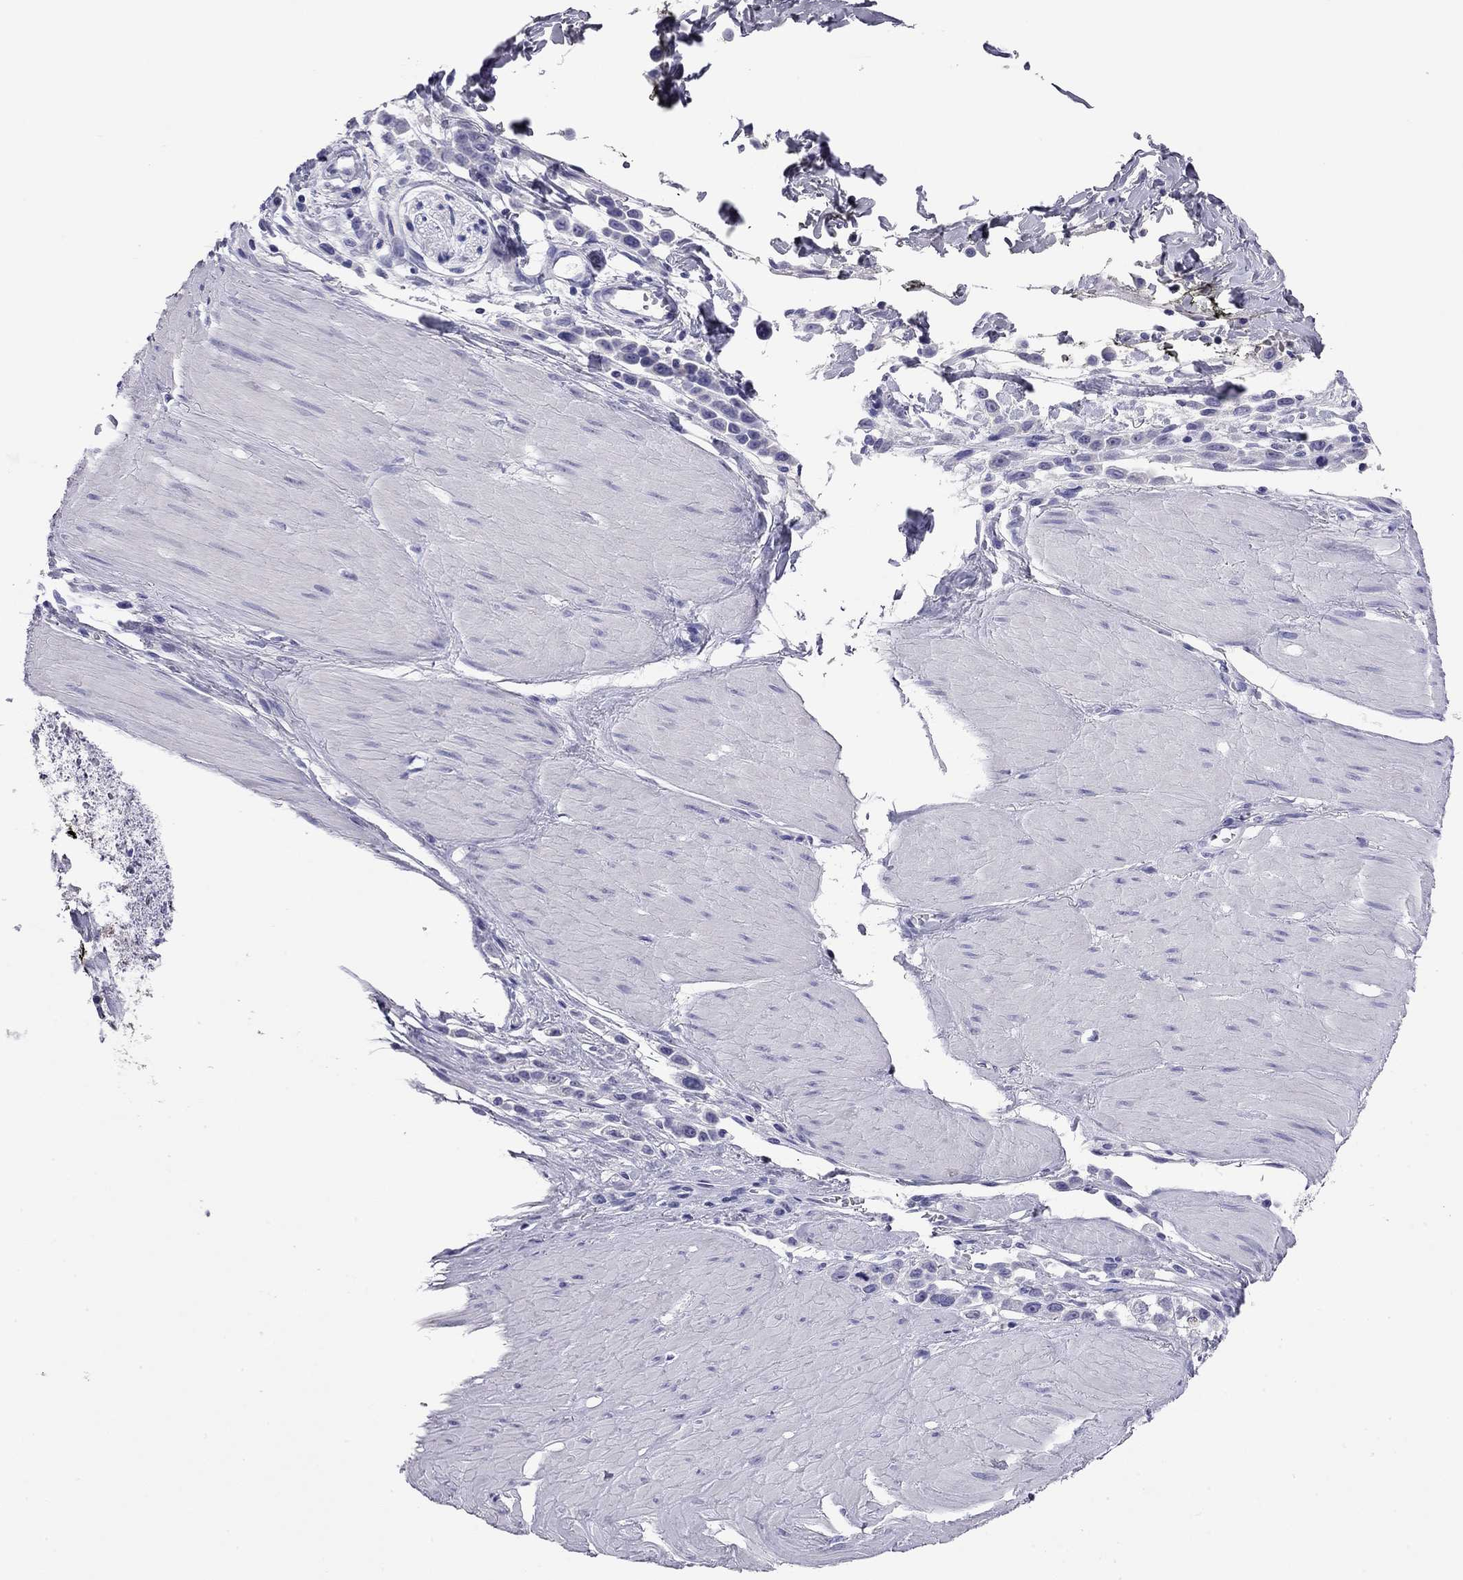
{"staining": {"intensity": "negative", "quantity": "none", "location": "none"}, "tissue": "stomach cancer", "cell_type": "Tumor cells", "image_type": "cancer", "snomed": [{"axis": "morphology", "description": "Adenocarcinoma, NOS"}, {"axis": "topography", "description": "Stomach"}], "caption": "Tumor cells show no significant protein expression in stomach adenocarcinoma.", "gene": "ODF4", "patient": {"sex": "male", "age": 47}}